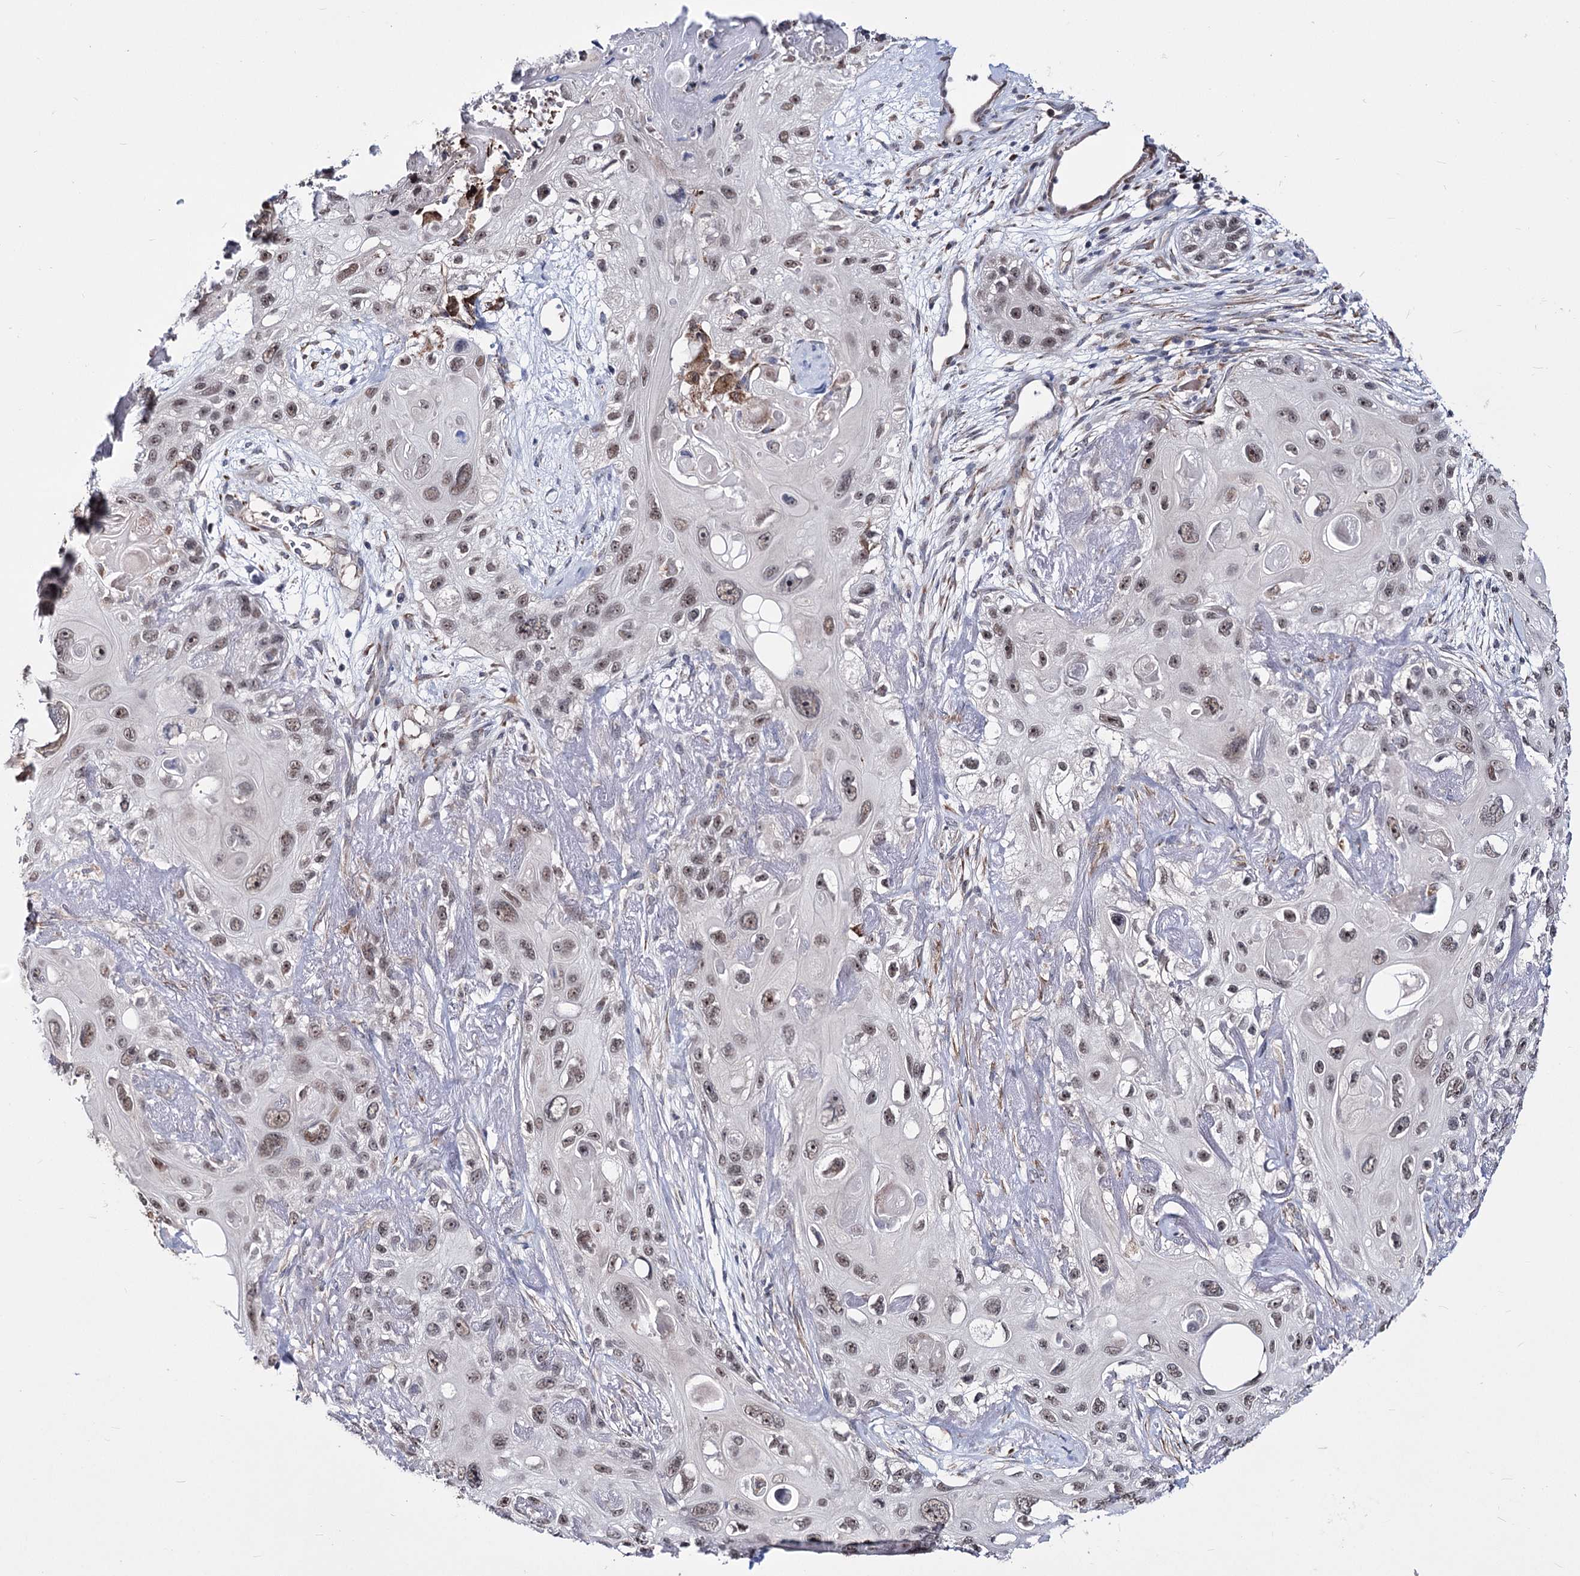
{"staining": {"intensity": "moderate", "quantity": ">75%", "location": "nuclear"}, "tissue": "skin cancer", "cell_type": "Tumor cells", "image_type": "cancer", "snomed": [{"axis": "morphology", "description": "Normal tissue, NOS"}, {"axis": "morphology", "description": "Squamous cell carcinoma, NOS"}, {"axis": "topography", "description": "Skin"}], "caption": "Immunohistochemistry (IHC) histopathology image of neoplastic tissue: skin squamous cell carcinoma stained using immunohistochemistry (IHC) displays medium levels of moderate protein expression localized specifically in the nuclear of tumor cells, appearing as a nuclear brown color.", "gene": "PPRC1", "patient": {"sex": "male", "age": 72}}